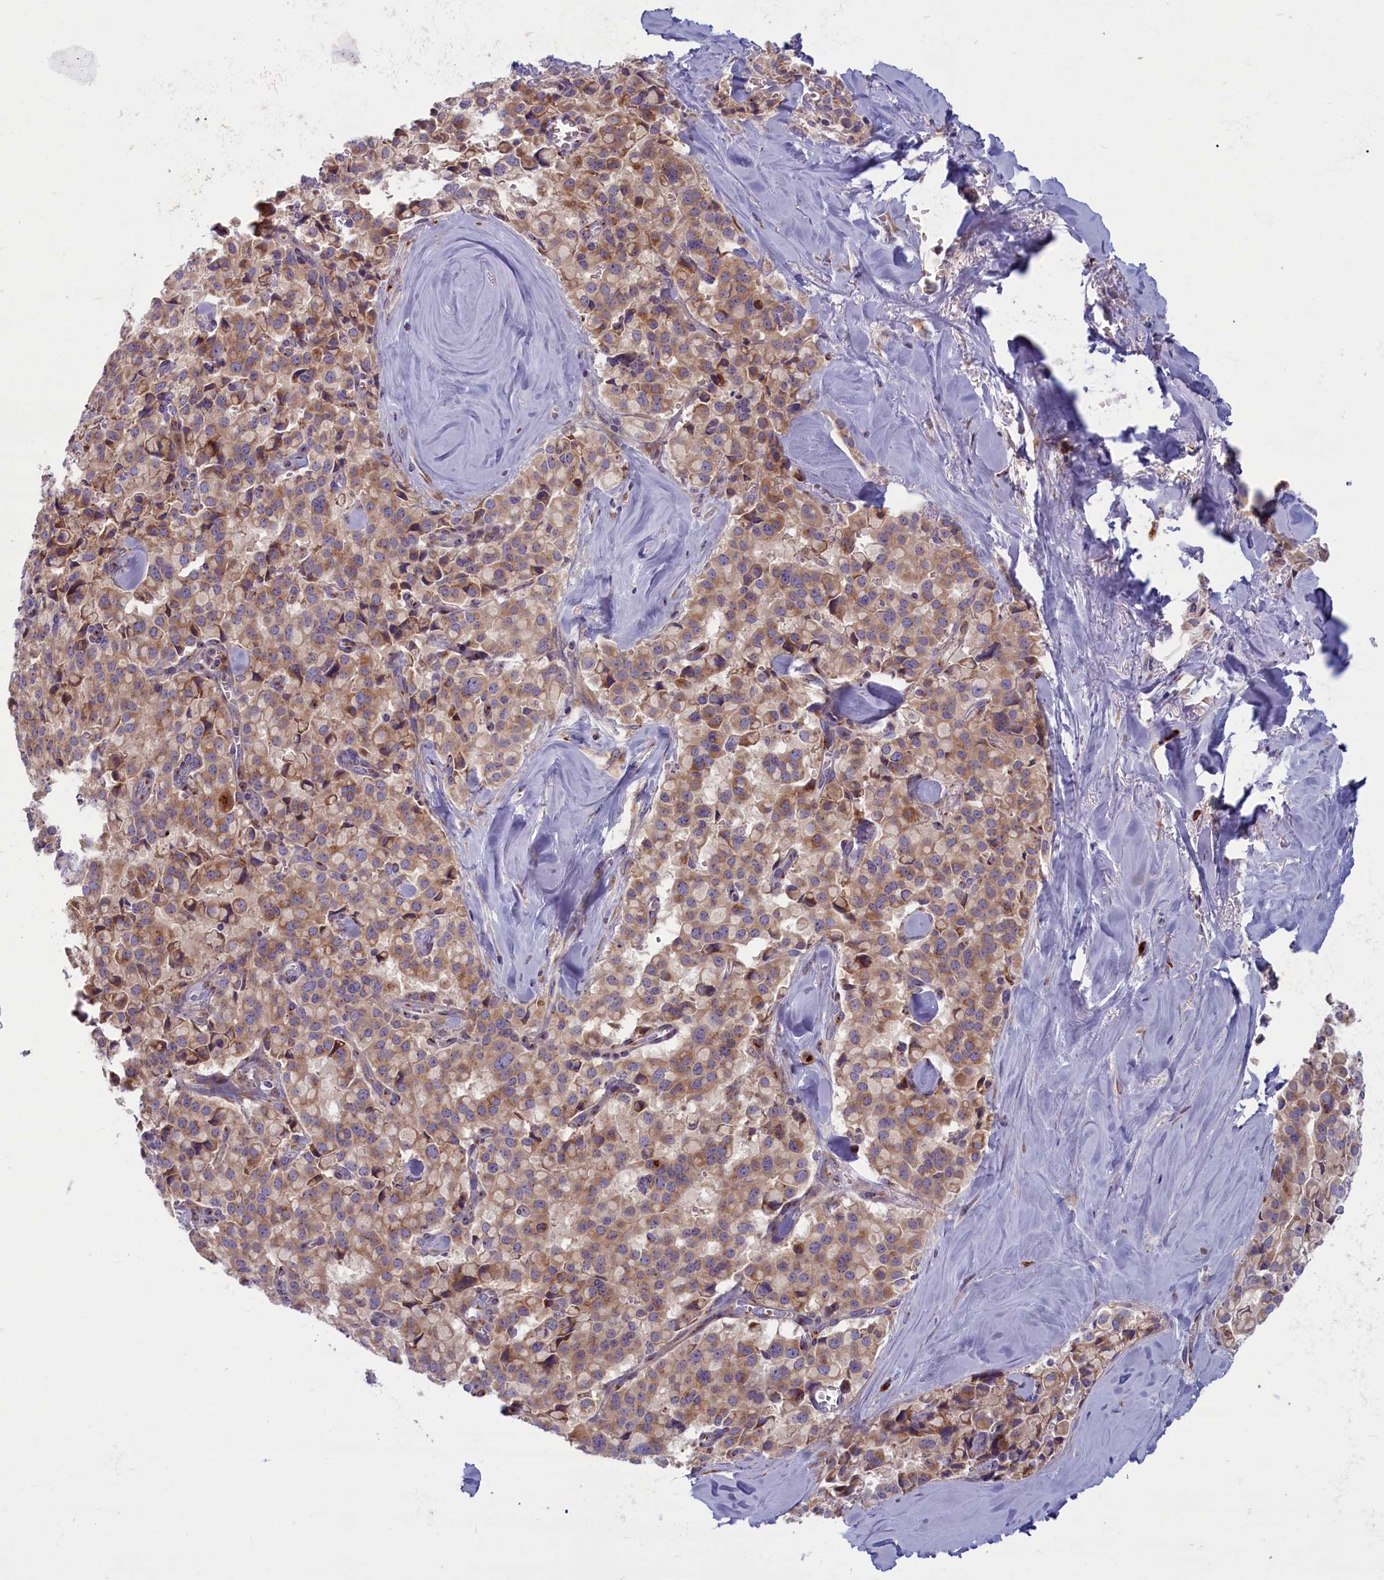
{"staining": {"intensity": "moderate", "quantity": ">75%", "location": "cytoplasmic/membranous"}, "tissue": "pancreatic cancer", "cell_type": "Tumor cells", "image_type": "cancer", "snomed": [{"axis": "morphology", "description": "Adenocarcinoma, NOS"}, {"axis": "topography", "description": "Pancreas"}], "caption": "Pancreatic adenocarcinoma stained with a protein marker displays moderate staining in tumor cells.", "gene": "BLVRB", "patient": {"sex": "male", "age": 65}}